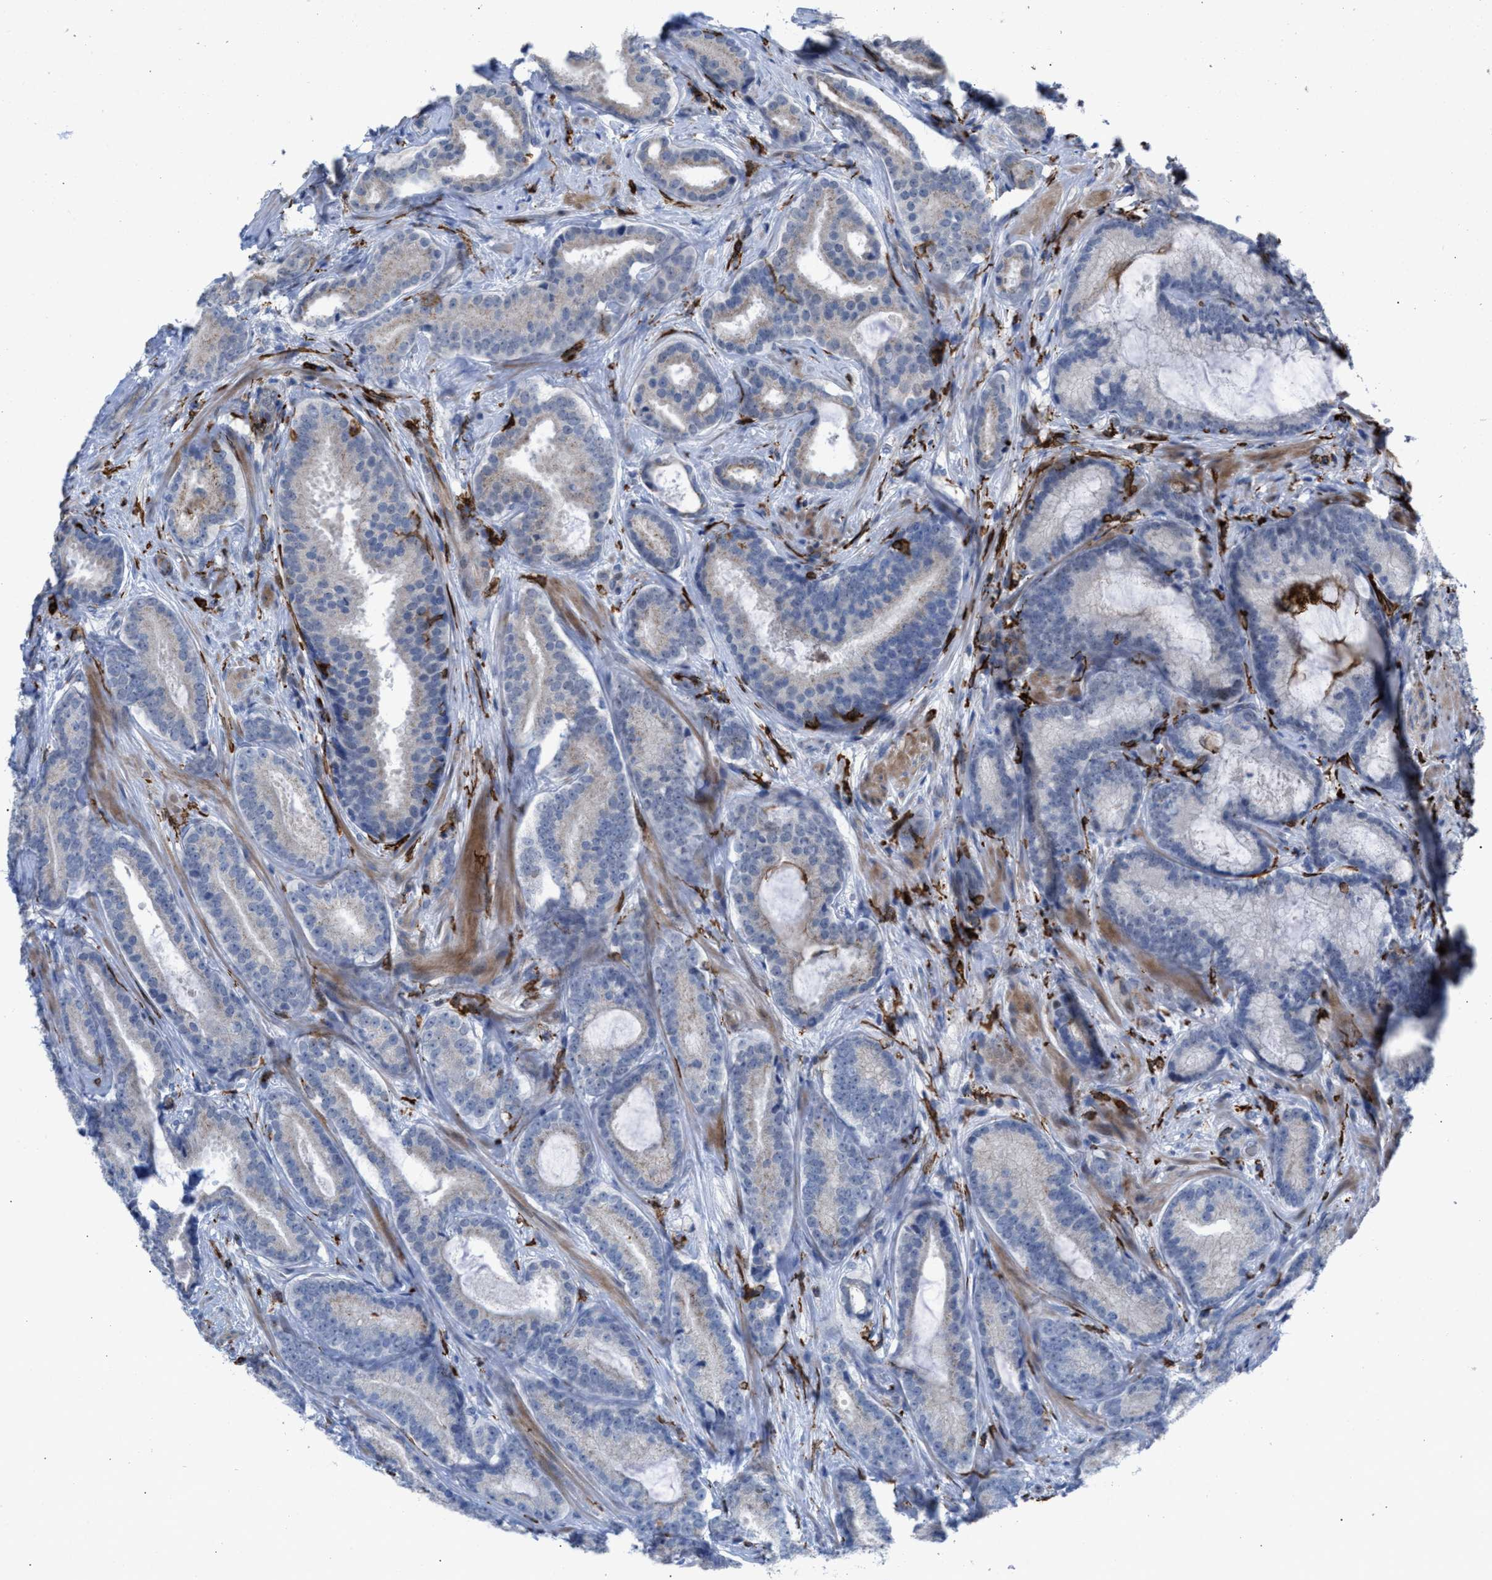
{"staining": {"intensity": "negative", "quantity": "none", "location": "none"}, "tissue": "prostate cancer", "cell_type": "Tumor cells", "image_type": "cancer", "snomed": [{"axis": "morphology", "description": "Adenocarcinoma, High grade"}, {"axis": "topography", "description": "Prostate"}], "caption": "DAB (3,3'-diaminobenzidine) immunohistochemical staining of high-grade adenocarcinoma (prostate) demonstrates no significant expression in tumor cells.", "gene": "SLC47A1", "patient": {"sex": "male", "age": 55}}